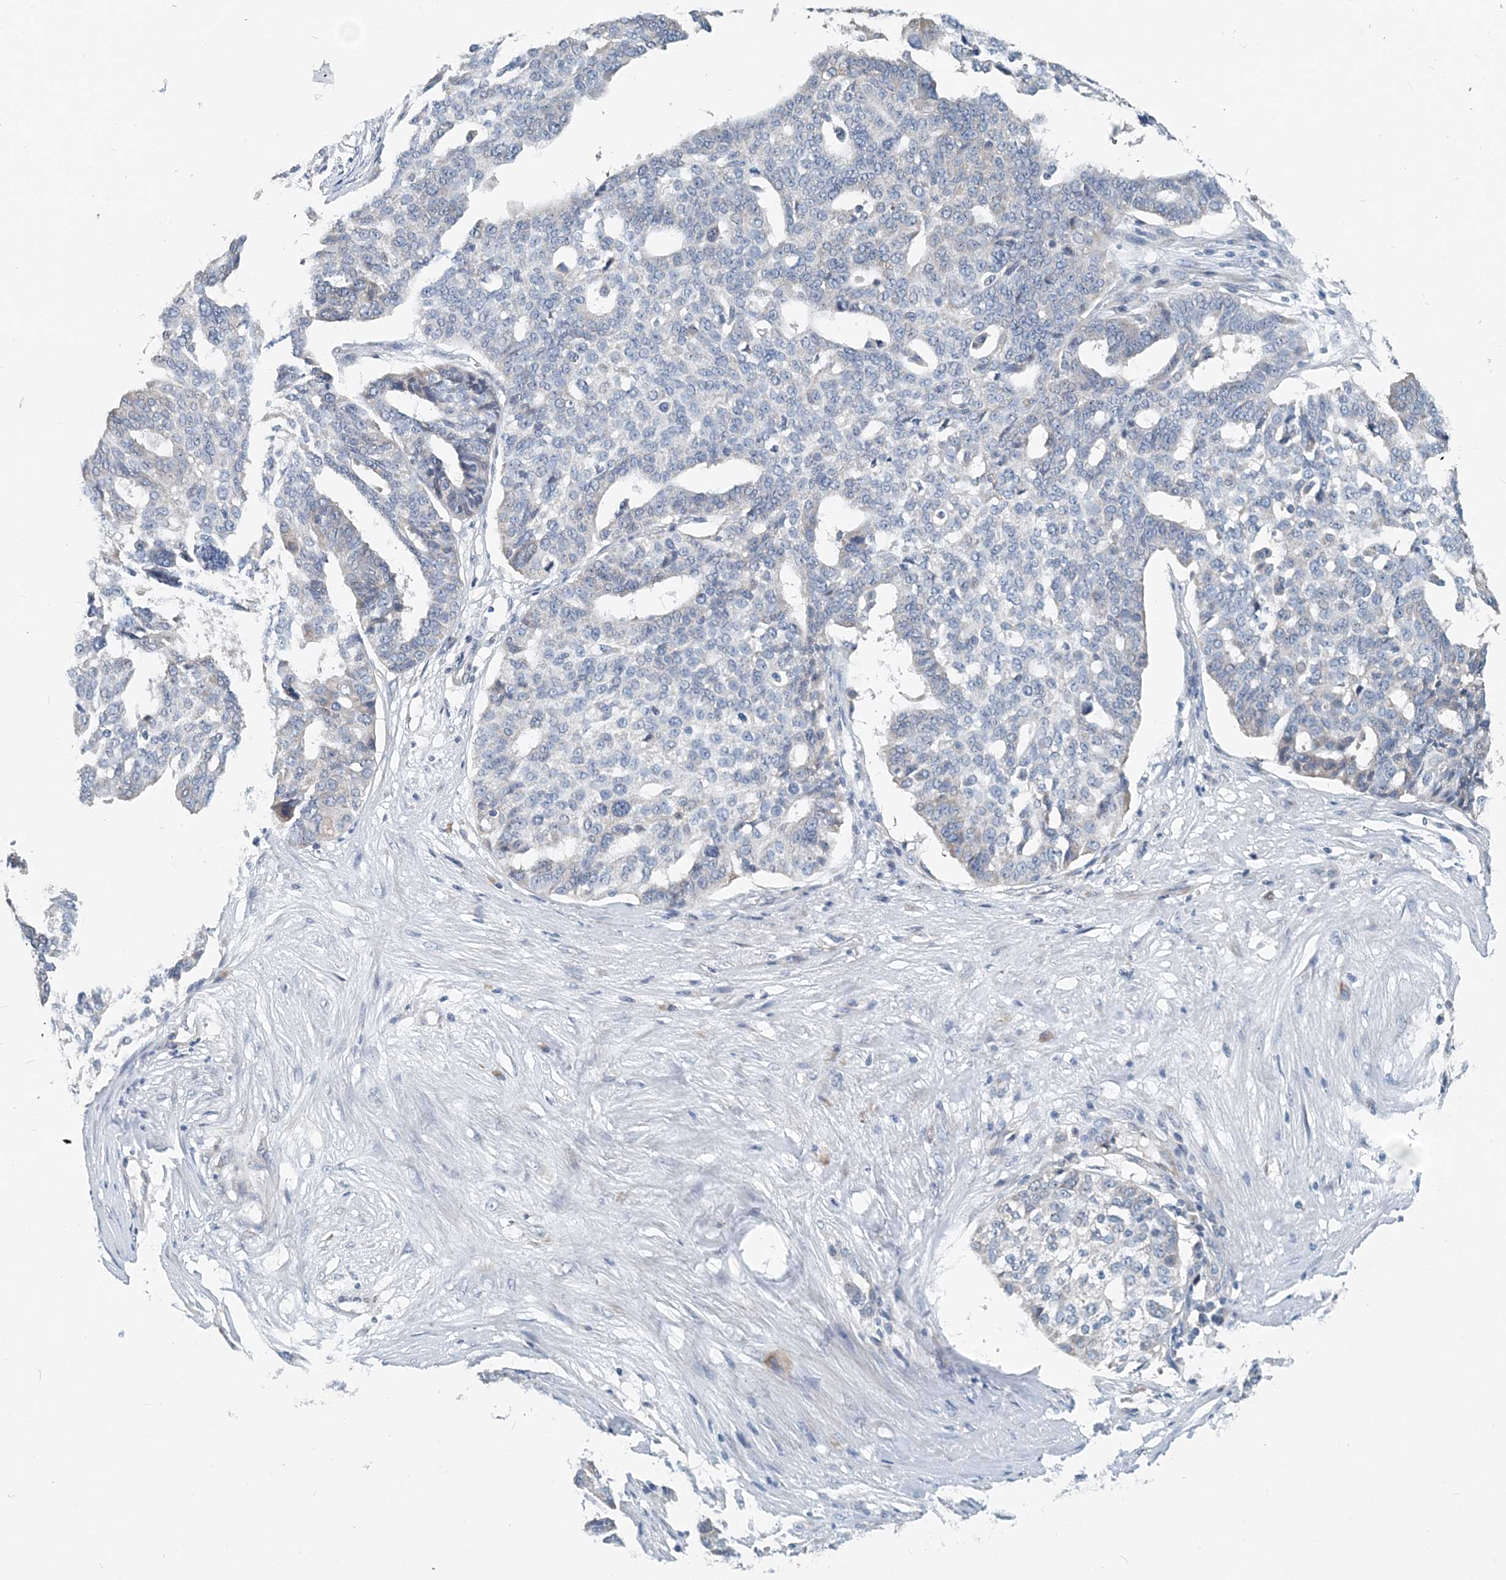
{"staining": {"intensity": "negative", "quantity": "none", "location": "none"}, "tissue": "ovarian cancer", "cell_type": "Tumor cells", "image_type": "cancer", "snomed": [{"axis": "morphology", "description": "Cystadenocarcinoma, serous, NOS"}, {"axis": "topography", "description": "Ovary"}], "caption": "This is an immunohistochemistry micrograph of human ovarian serous cystadenocarcinoma. There is no expression in tumor cells.", "gene": "EEF1A2", "patient": {"sex": "female", "age": 59}}